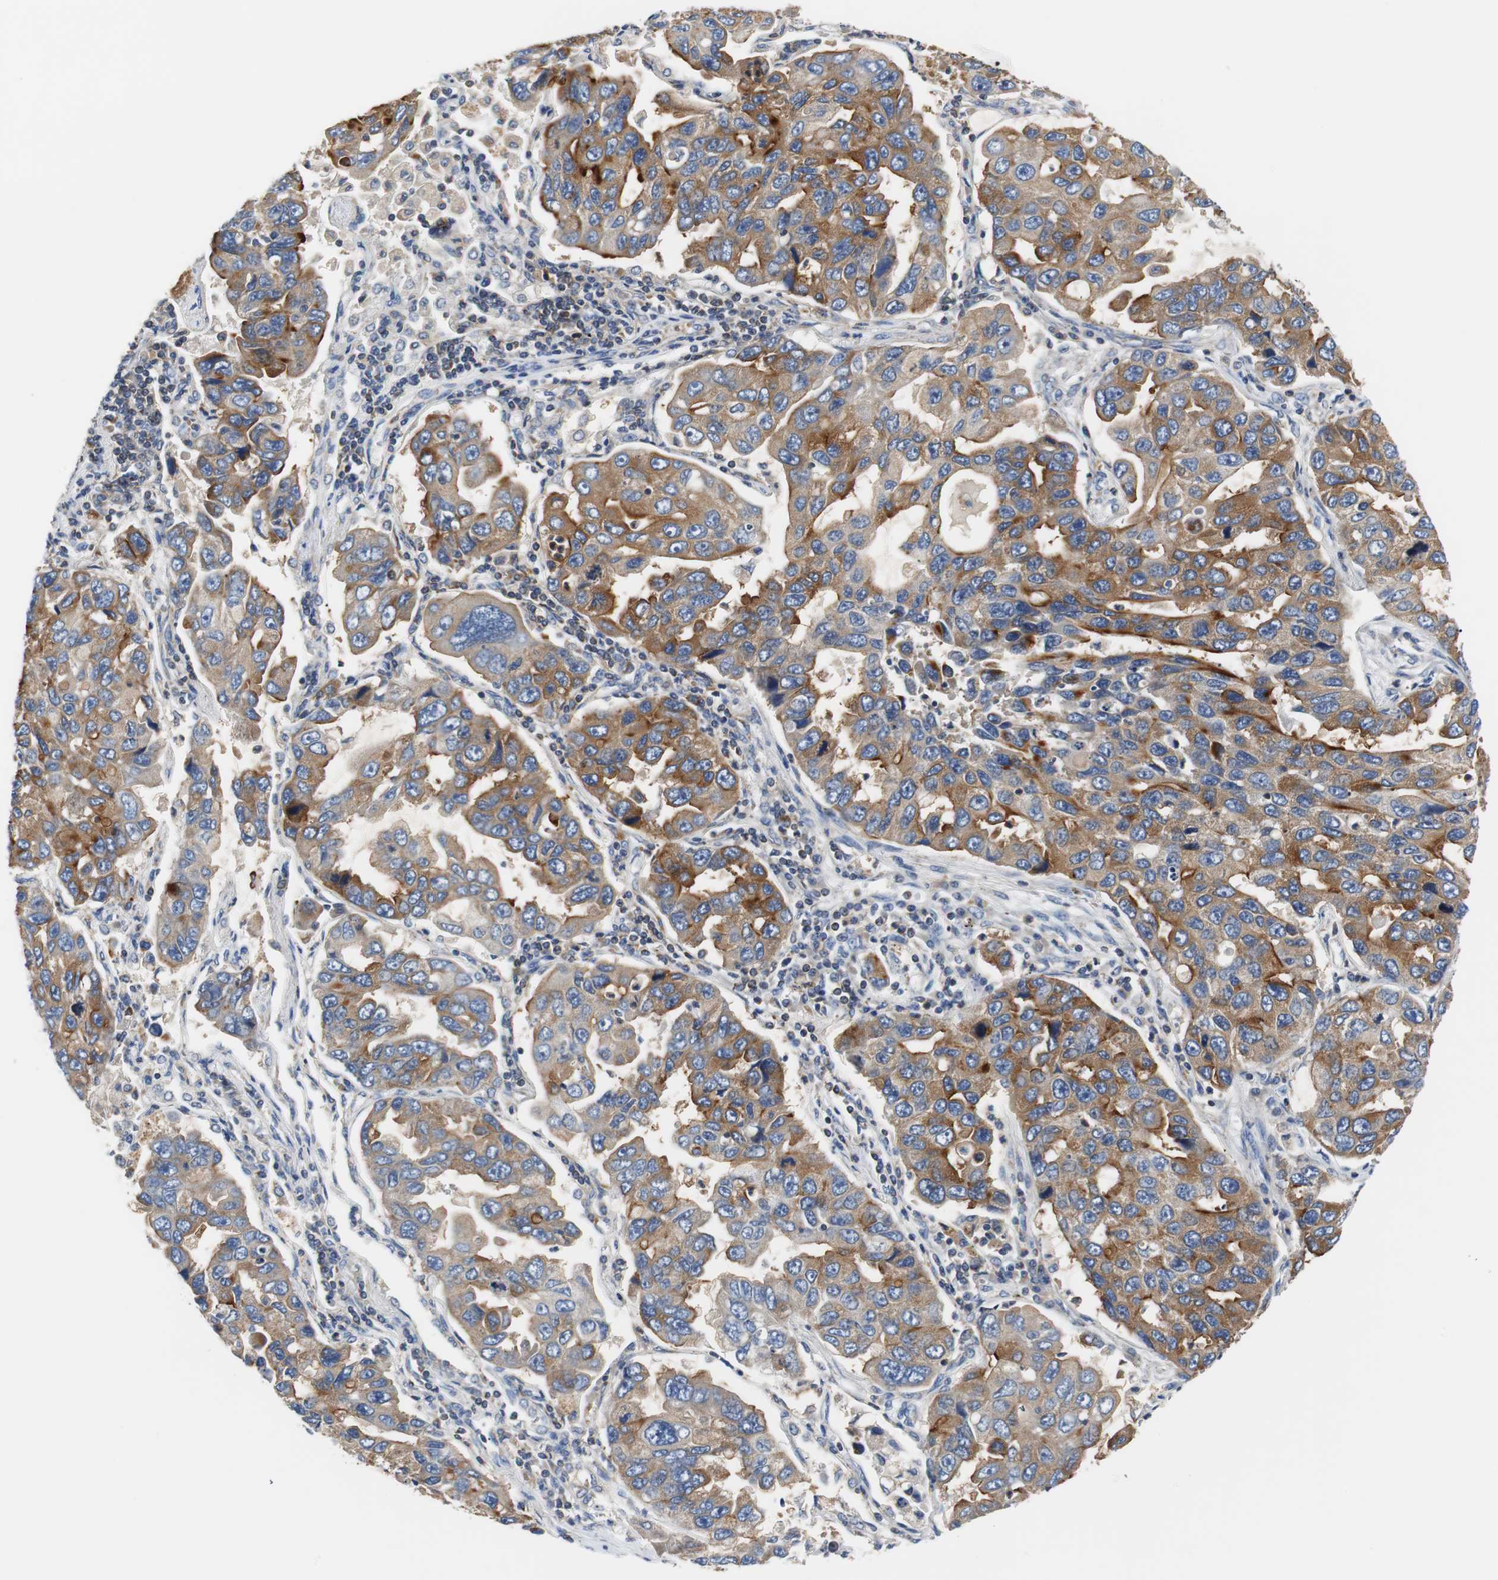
{"staining": {"intensity": "strong", "quantity": ">75%", "location": "cytoplasmic/membranous"}, "tissue": "lung cancer", "cell_type": "Tumor cells", "image_type": "cancer", "snomed": [{"axis": "morphology", "description": "Adenocarcinoma, NOS"}, {"axis": "topography", "description": "Lung"}], "caption": "The histopathology image displays immunohistochemical staining of lung cancer. There is strong cytoplasmic/membranous staining is present in about >75% of tumor cells.", "gene": "VAMP8", "patient": {"sex": "male", "age": 64}}